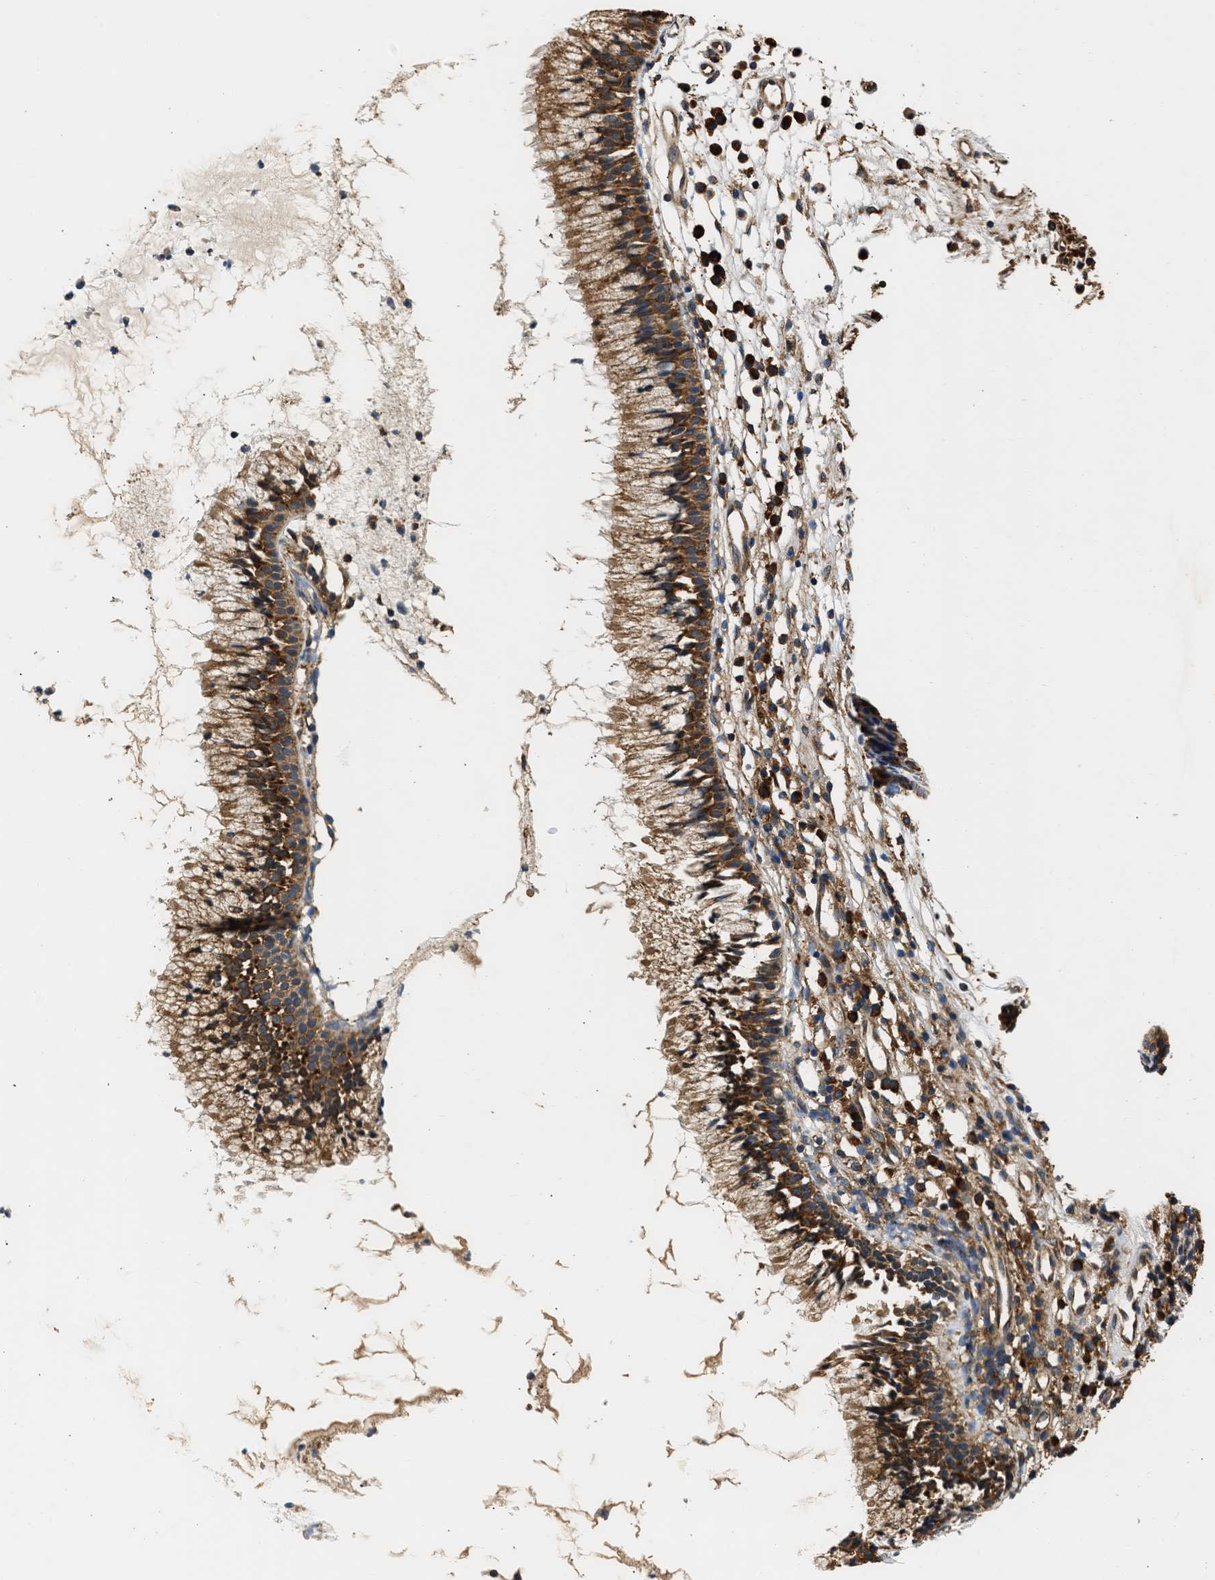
{"staining": {"intensity": "strong", "quantity": ">75%", "location": "cytoplasmic/membranous"}, "tissue": "nasopharynx", "cell_type": "Respiratory epithelial cells", "image_type": "normal", "snomed": [{"axis": "morphology", "description": "Normal tissue, NOS"}, {"axis": "topography", "description": "Nasopharynx"}], "caption": "IHC (DAB (3,3'-diaminobenzidine)) staining of normal human nasopharynx demonstrates strong cytoplasmic/membranous protein expression in approximately >75% of respiratory epithelial cells.", "gene": "SLC36A4", "patient": {"sex": "male", "age": 21}}